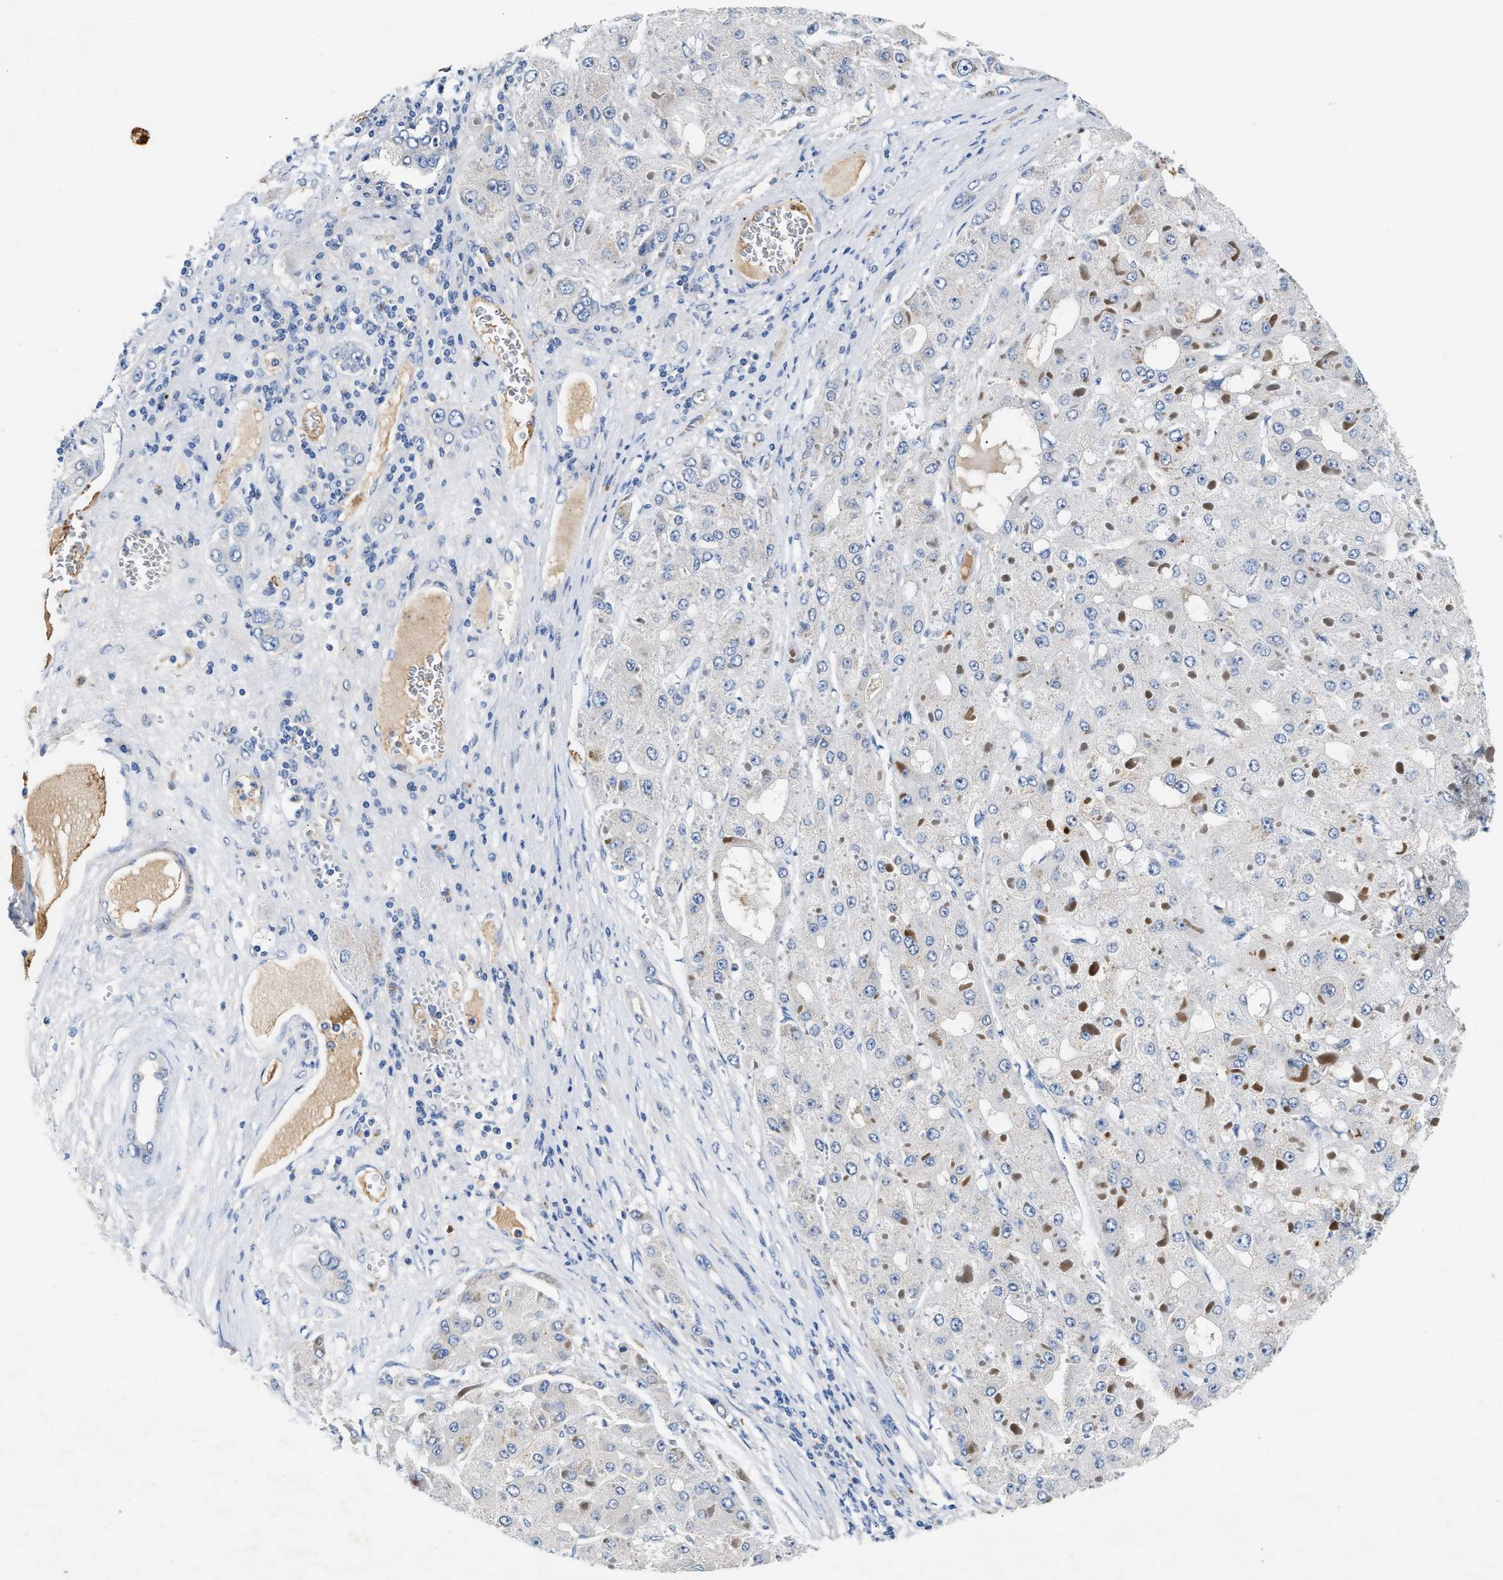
{"staining": {"intensity": "negative", "quantity": "none", "location": "none"}, "tissue": "liver cancer", "cell_type": "Tumor cells", "image_type": "cancer", "snomed": [{"axis": "morphology", "description": "Carcinoma, Hepatocellular, NOS"}, {"axis": "topography", "description": "Liver"}], "caption": "This is an immunohistochemistry (IHC) photomicrograph of human liver cancer (hepatocellular carcinoma). There is no positivity in tumor cells.", "gene": "TUT7", "patient": {"sex": "female", "age": 73}}